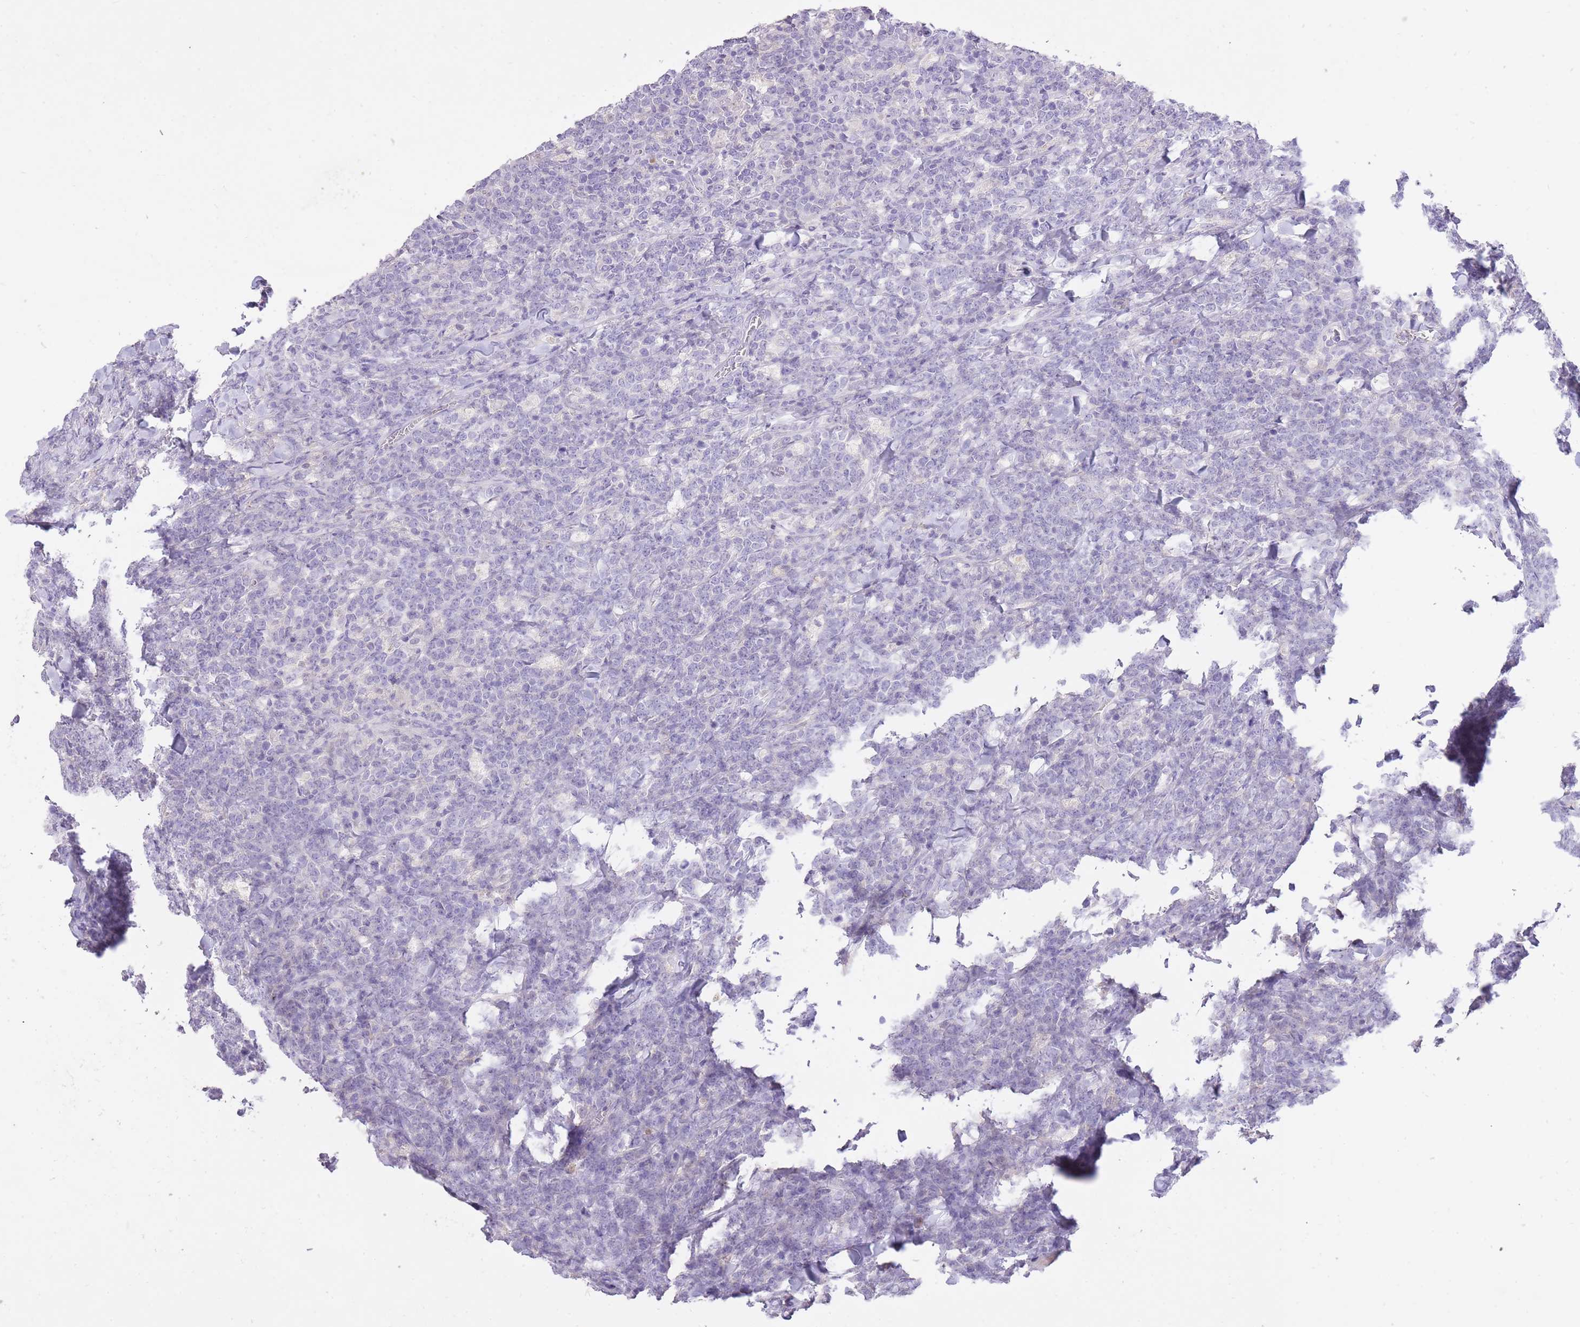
{"staining": {"intensity": "negative", "quantity": "none", "location": "none"}, "tissue": "lymphoma", "cell_type": "Tumor cells", "image_type": "cancer", "snomed": [{"axis": "morphology", "description": "Malignant lymphoma, non-Hodgkin's type, High grade"}, {"axis": "topography", "description": "Small intestine"}], "caption": "This is an IHC micrograph of high-grade malignant lymphoma, non-Hodgkin's type. There is no positivity in tumor cells.", "gene": "FRG2C", "patient": {"sex": "male", "age": 8}}